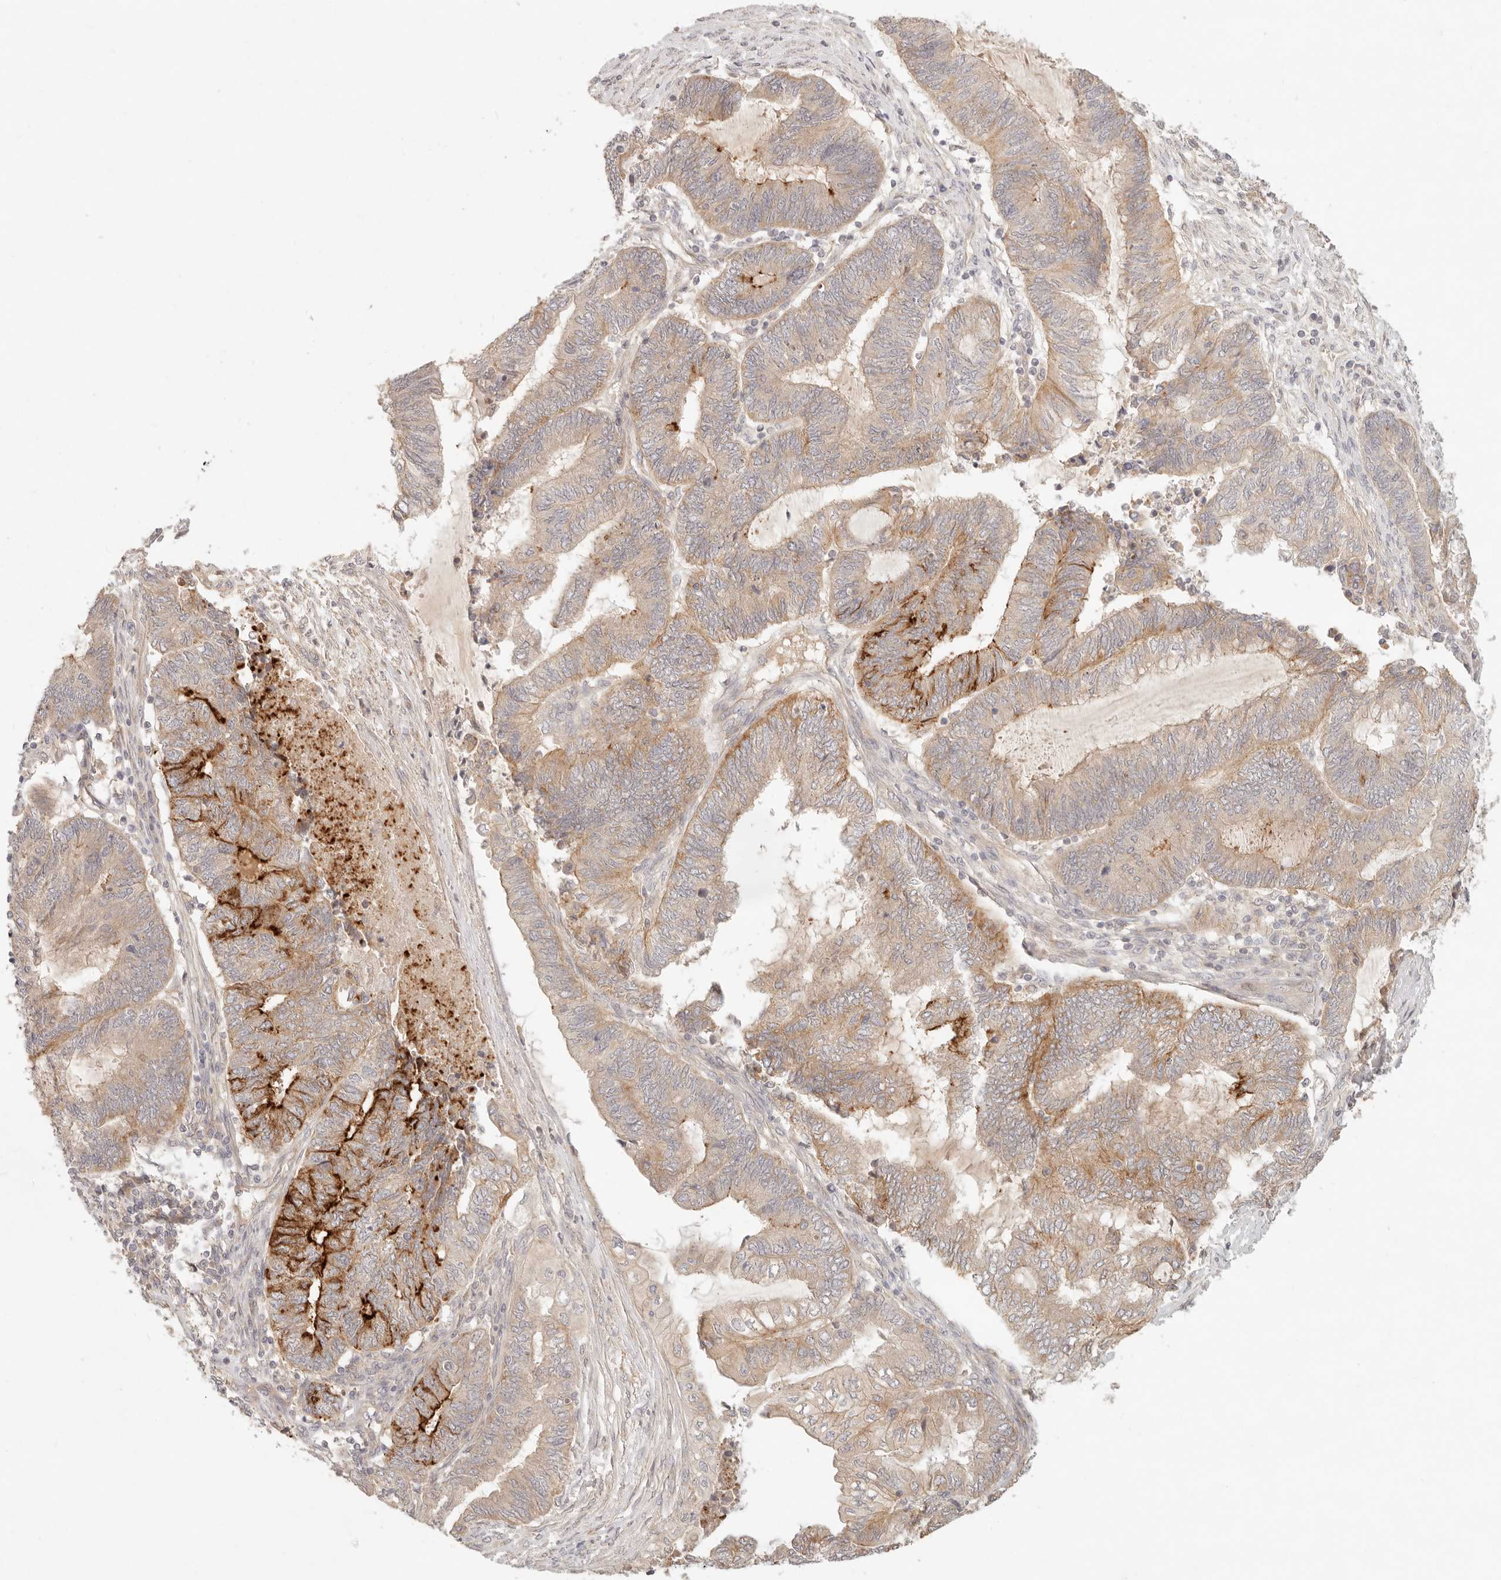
{"staining": {"intensity": "strong", "quantity": "<25%", "location": "cytoplasmic/membranous"}, "tissue": "endometrial cancer", "cell_type": "Tumor cells", "image_type": "cancer", "snomed": [{"axis": "morphology", "description": "Adenocarcinoma, NOS"}, {"axis": "topography", "description": "Uterus"}, {"axis": "topography", "description": "Endometrium"}], "caption": "An image showing strong cytoplasmic/membranous expression in about <25% of tumor cells in adenocarcinoma (endometrial), as visualized by brown immunohistochemical staining.", "gene": "PPP1R3B", "patient": {"sex": "female", "age": 70}}